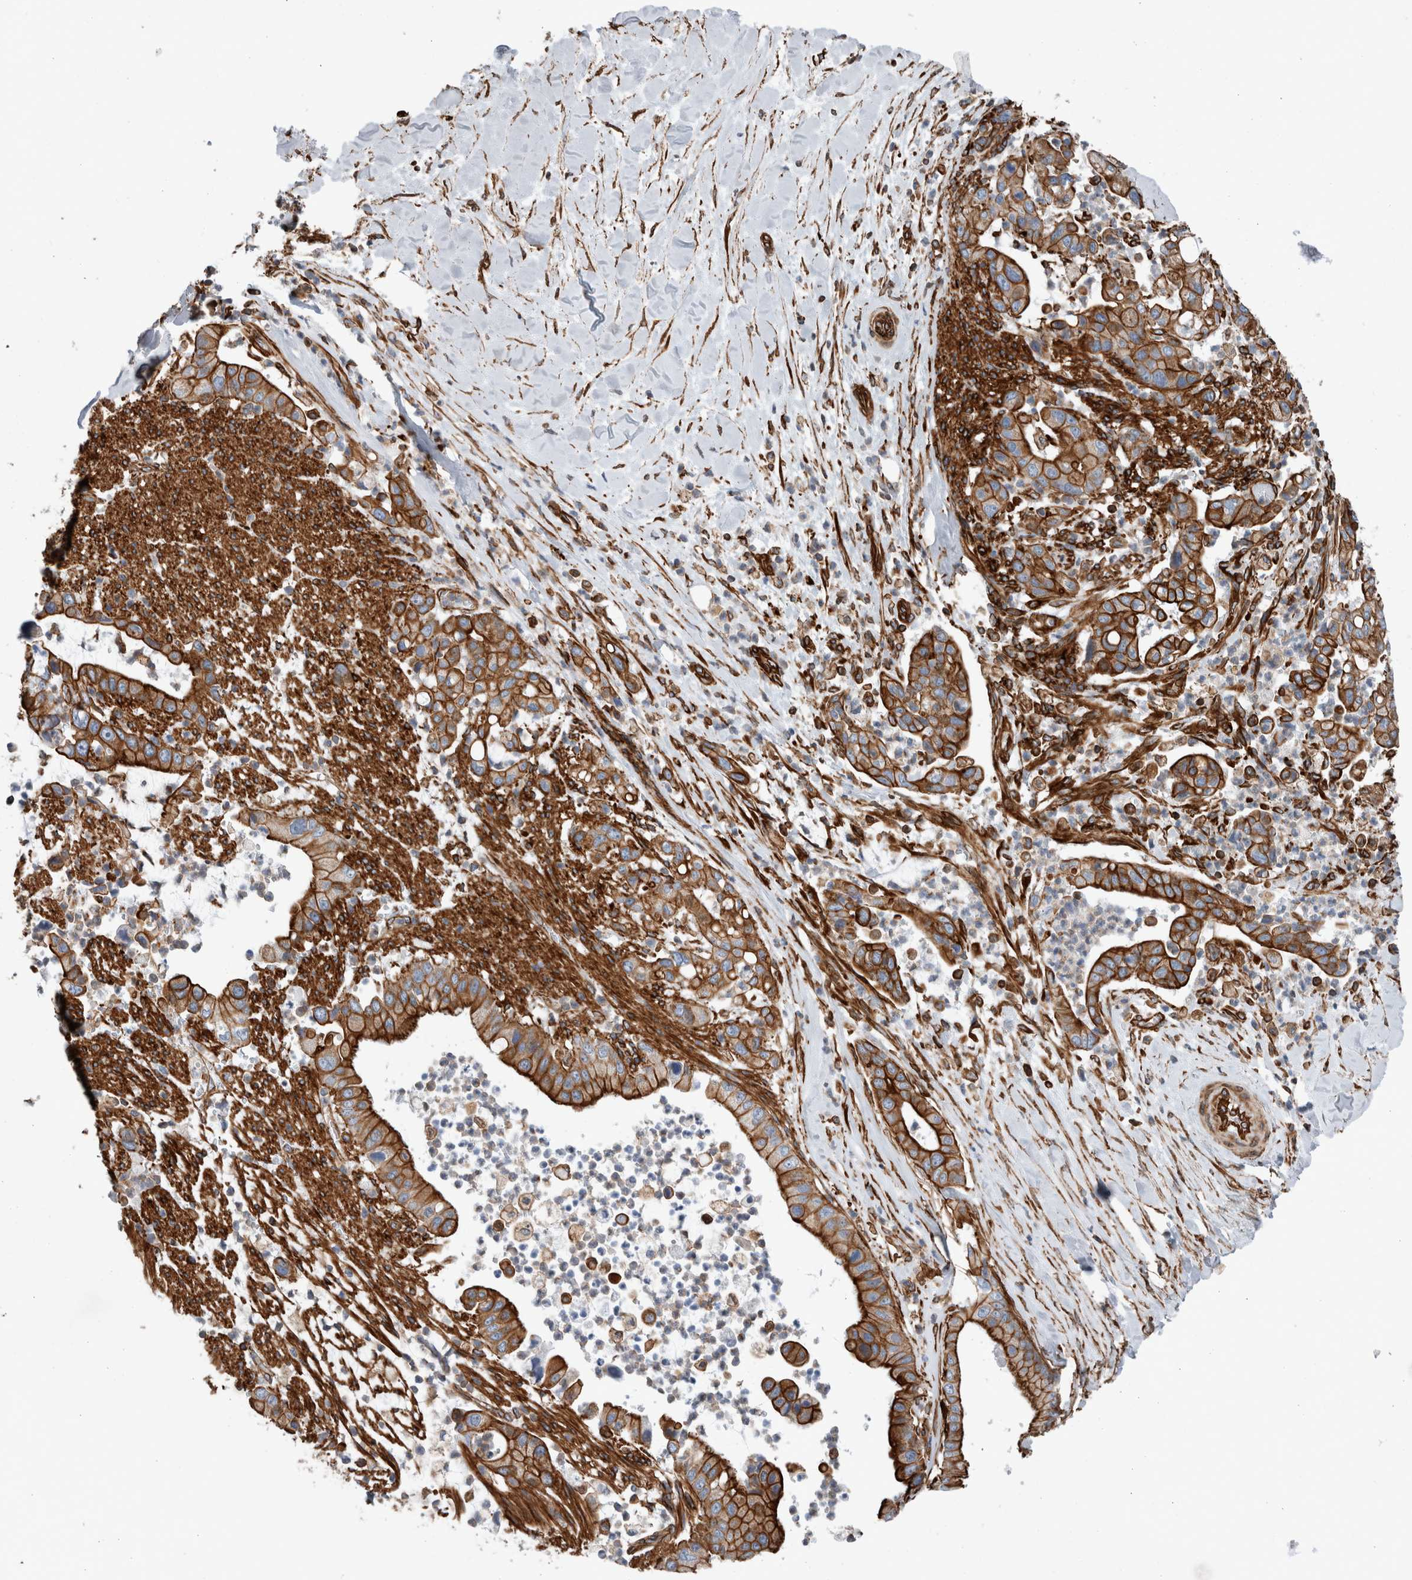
{"staining": {"intensity": "strong", "quantity": ">75%", "location": "cytoplasmic/membranous"}, "tissue": "liver cancer", "cell_type": "Tumor cells", "image_type": "cancer", "snomed": [{"axis": "morphology", "description": "Cholangiocarcinoma"}, {"axis": "topography", "description": "Liver"}], "caption": "Approximately >75% of tumor cells in liver cancer (cholangiocarcinoma) demonstrate strong cytoplasmic/membranous protein staining as visualized by brown immunohistochemical staining.", "gene": "PLEC", "patient": {"sex": "female", "age": 54}}